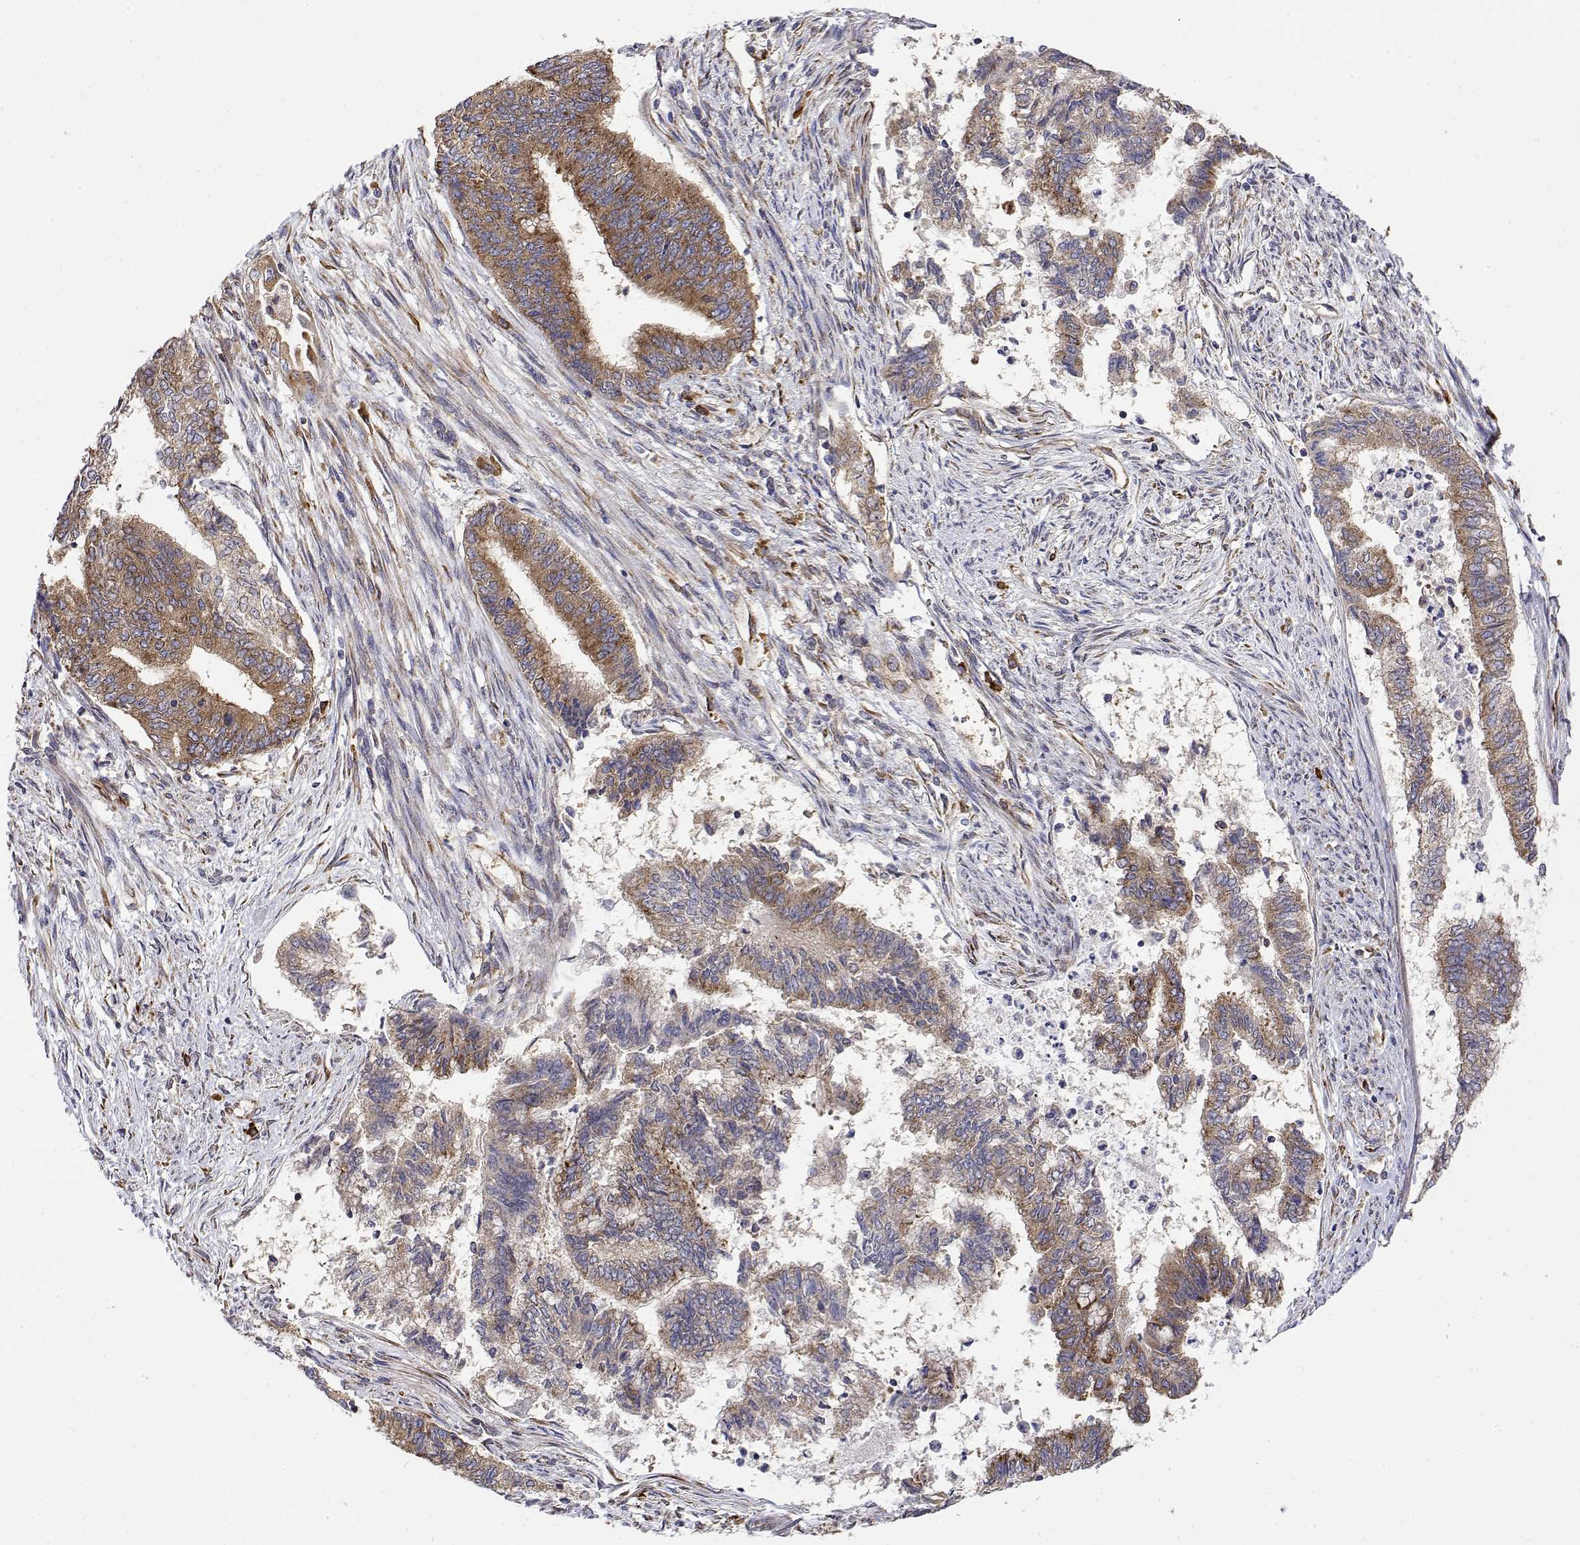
{"staining": {"intensity": "moderate", "quantity": ">75%", "location": "cytoplasmic/membranous"}, "tissue": "endometrial cancer", "cell_type": "Tumor cells", "image_type": "cancer", "snomed": [{"axis": "morphology", "description": "Adenocarcinoma, NOS"}, {"axis": "topography", "description": "Endometrium"}], "caption": "This histopathology image demonstrates endometrial adenocarcinoma stained with immunohistochemistry to label a protein in brown. The cytoplasmic/membranous of tumor cells show moderate positivity for the protein. Nuclei are counter-stained blue.", "gene": "EEF1G", "patient": {"sex": "female", "age": 65}}